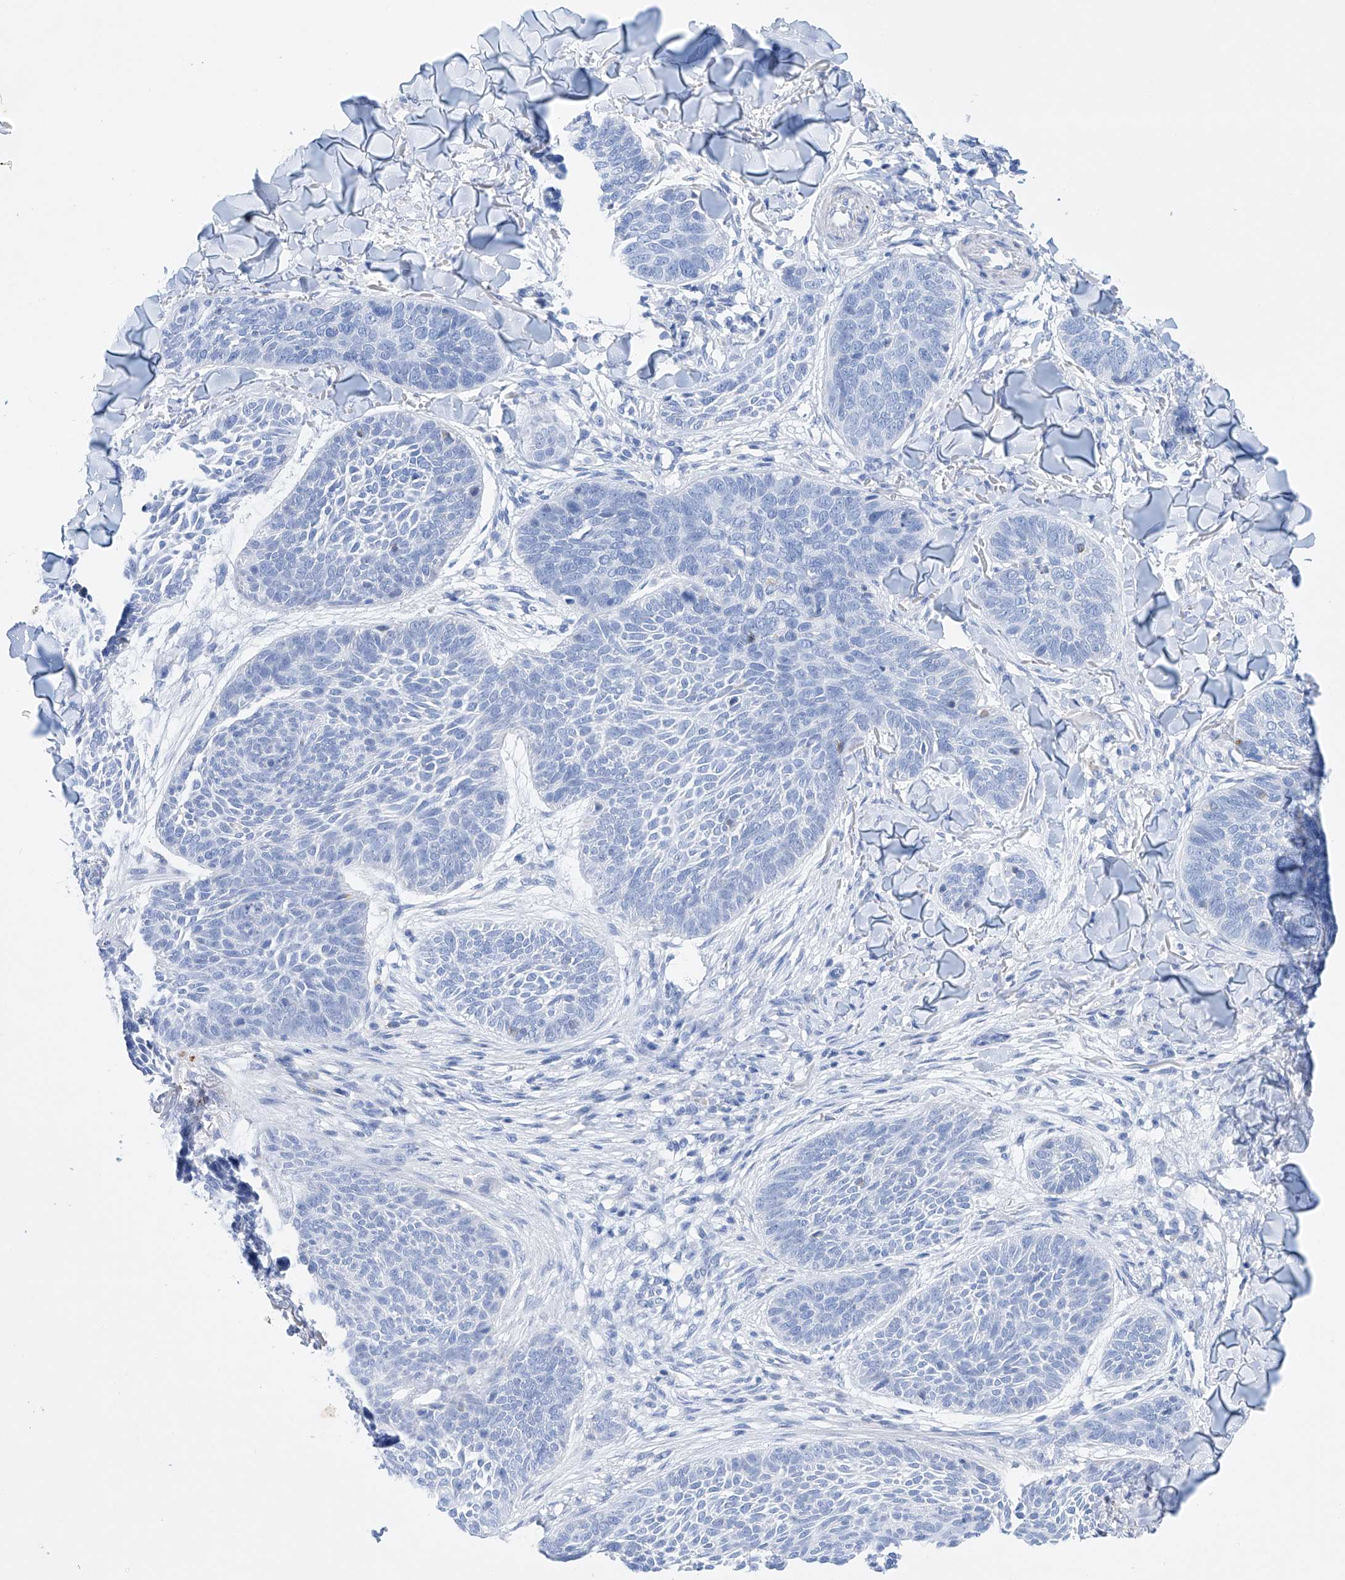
{"staining": {"intensity": "negative", "quantity": "none", "location": "none"}, "tissue": "skin cancer", "cell_type": "Tumor cells", "image_type": "cancer", "snomed": [{"axis": "morphology", "description": "Basal cell carcinoma"}, {"axis": "topography", "description": "Skin"}], "caption": "Tumor cells are negative for brown protein staining in skin cancer (basal cell carcinoma). (DAB (3,3'-diaminobenzidine) IHC visualized using brightfield microscopy, high magnification).", "gene": "LURAP1", "patient": {"sex": "male", "age": 85}}